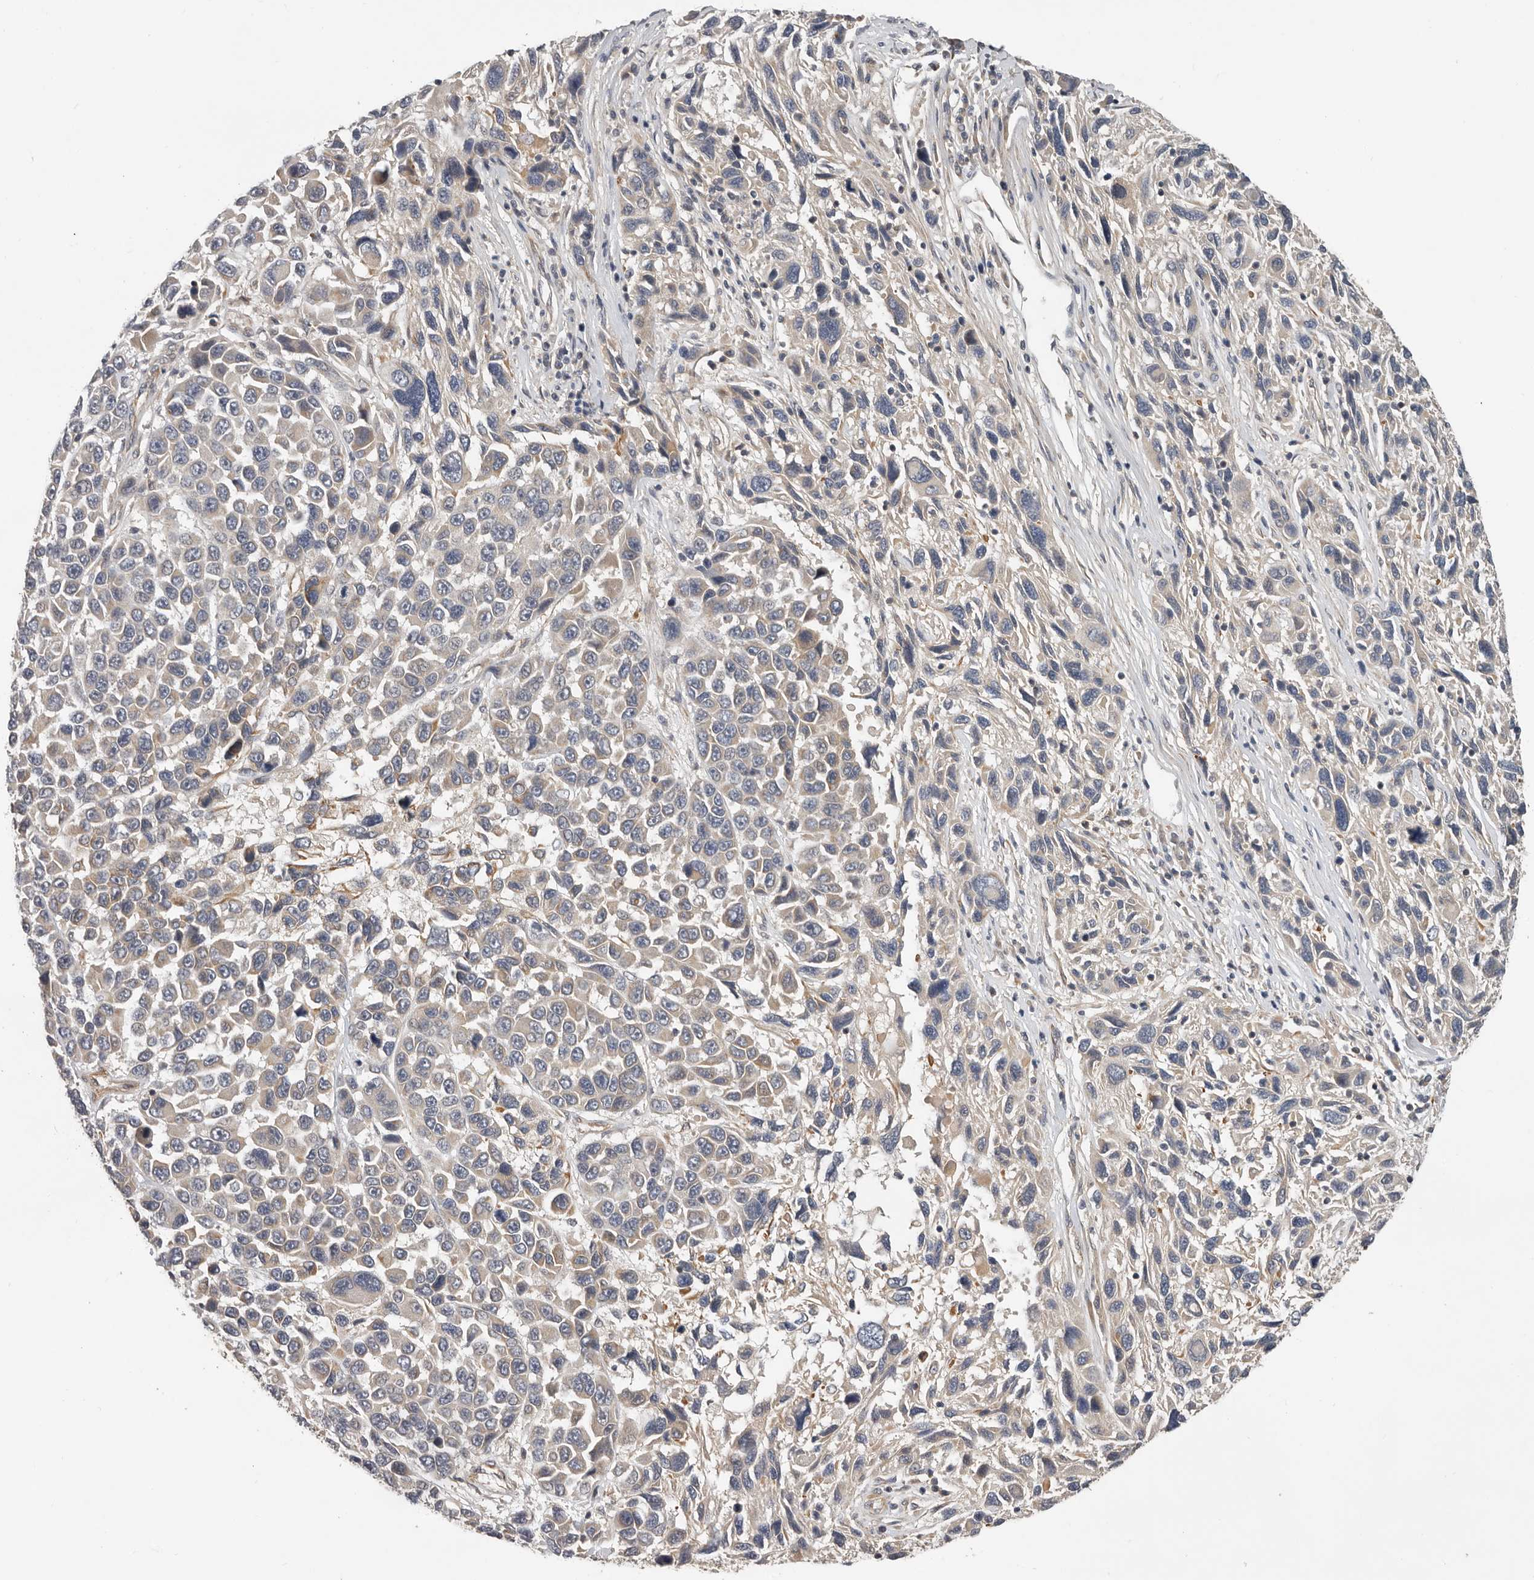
{"staining": {"intensity": "moderate", "quantity": "25%-75%", "location": "cytoplasmic/membranous"}, "tissue": "melanoma", "cell_type": "Tumor cells", "image_type": "cancer", "snomed": [{"axis": "morphology", "description": "Malignant melanoma, NOS"}, {"axis": "topography", "description": "Skin"}], "caption": "The image demonstrates staining of malignant melanoma, revealing moderate cytoplasmic/membranous protein positivity (brown color) within tumor cells. (Brightfield microscopy of DAB IHC at high magnification).", "gene": "RNF157", "patient": {"sex": "male", "age": 53}}